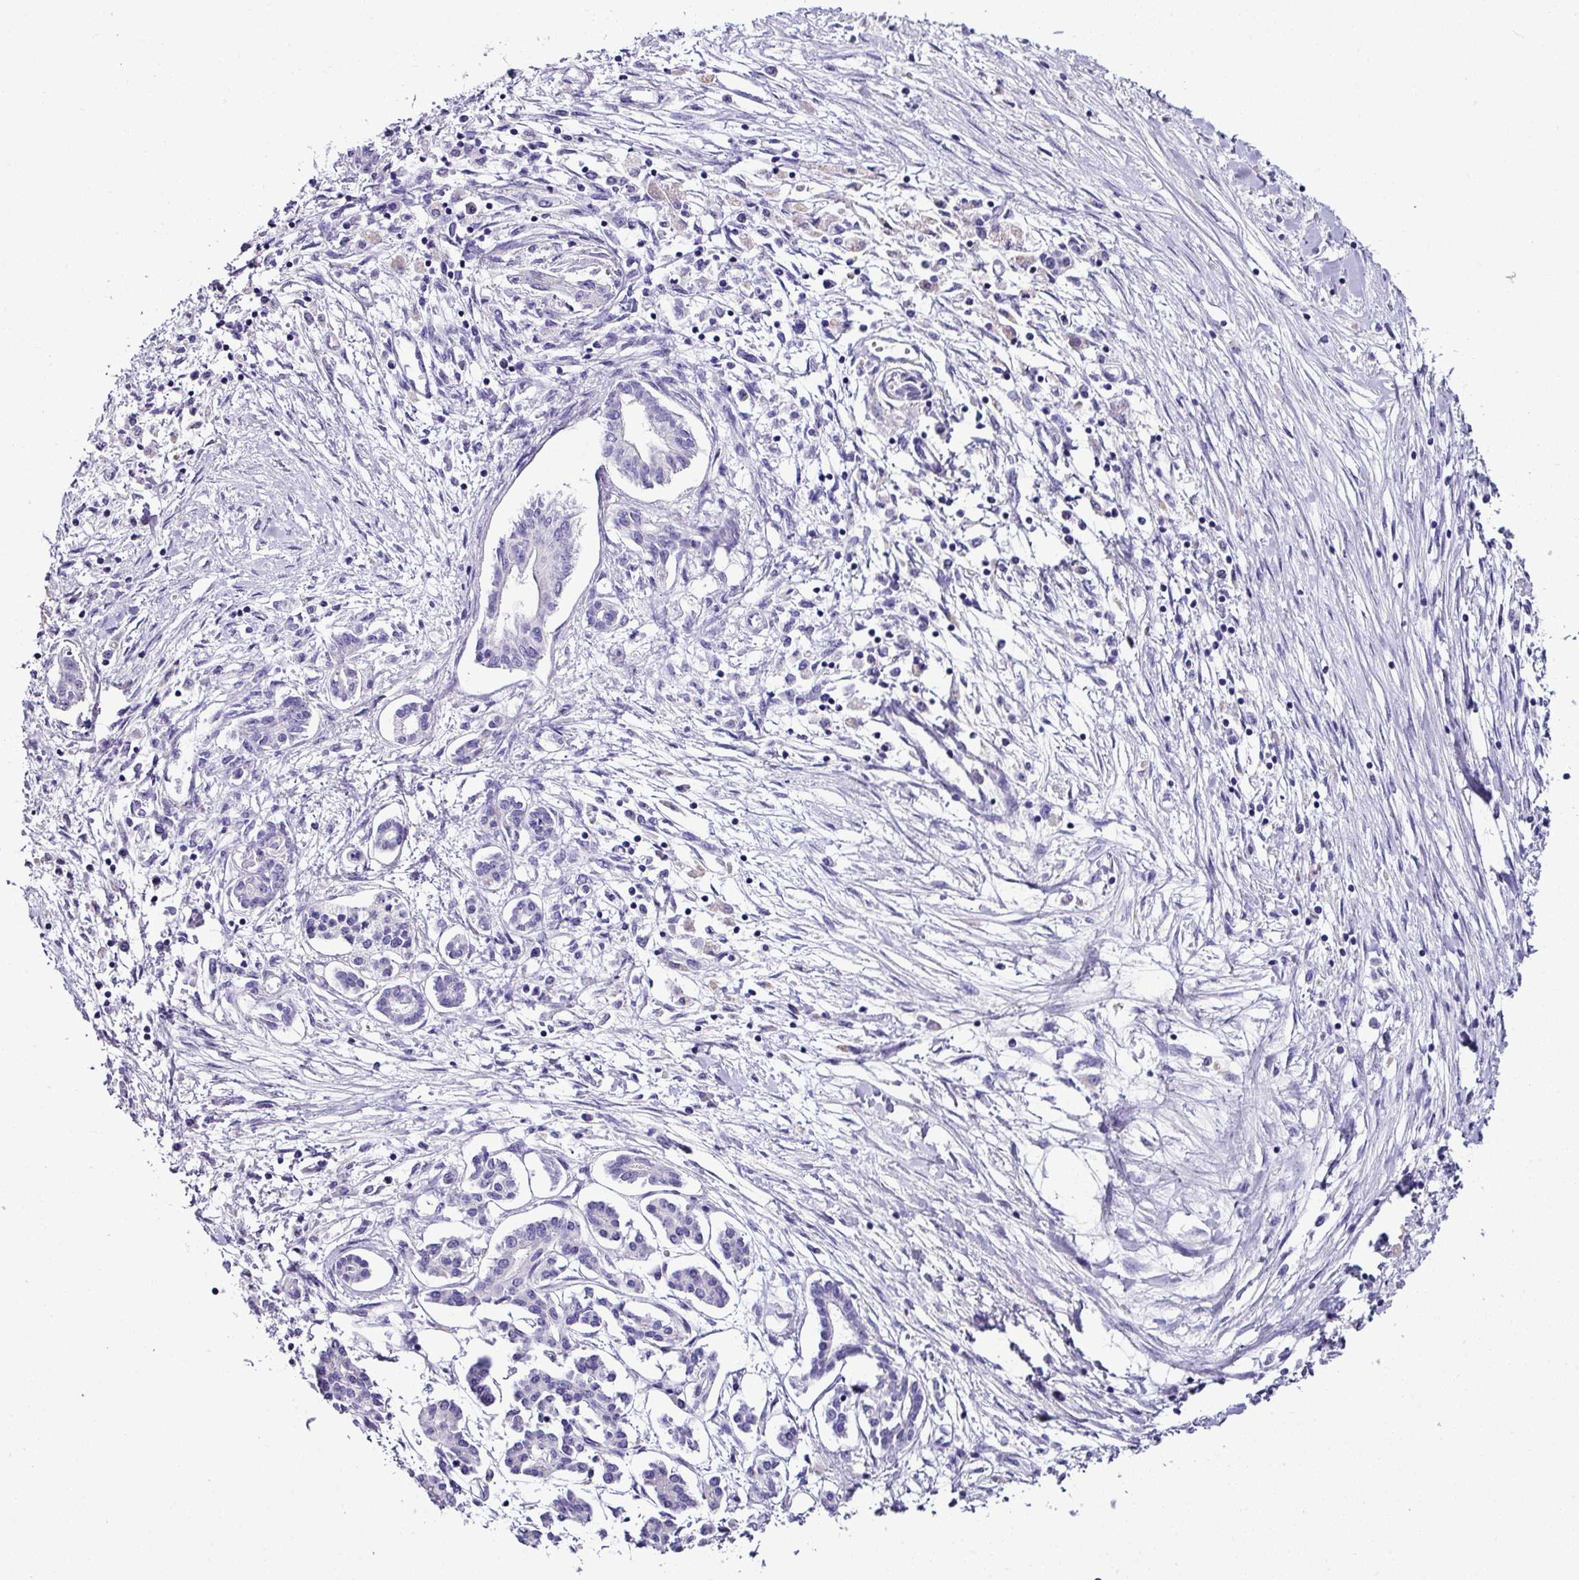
{"staining": {"intensity": "negative", "quantity": "none", "location": "none"}, "tissue": "pancreatic cancer", "cell_type": "Tumor cells", "image_type": "cancer", "snomed": [{"axis": "morphology", "description": "Adenocarcinoma, NOS"}, {"axis": "topography", "description": "Pancreas"}], "caption": "Histopathology image shows no protein expression in tumor cells of pancreatic cancer (adenocarcinoma) tissue.", "gene": "NAPSA", "patient": {"sex": "female", "age": 50}}